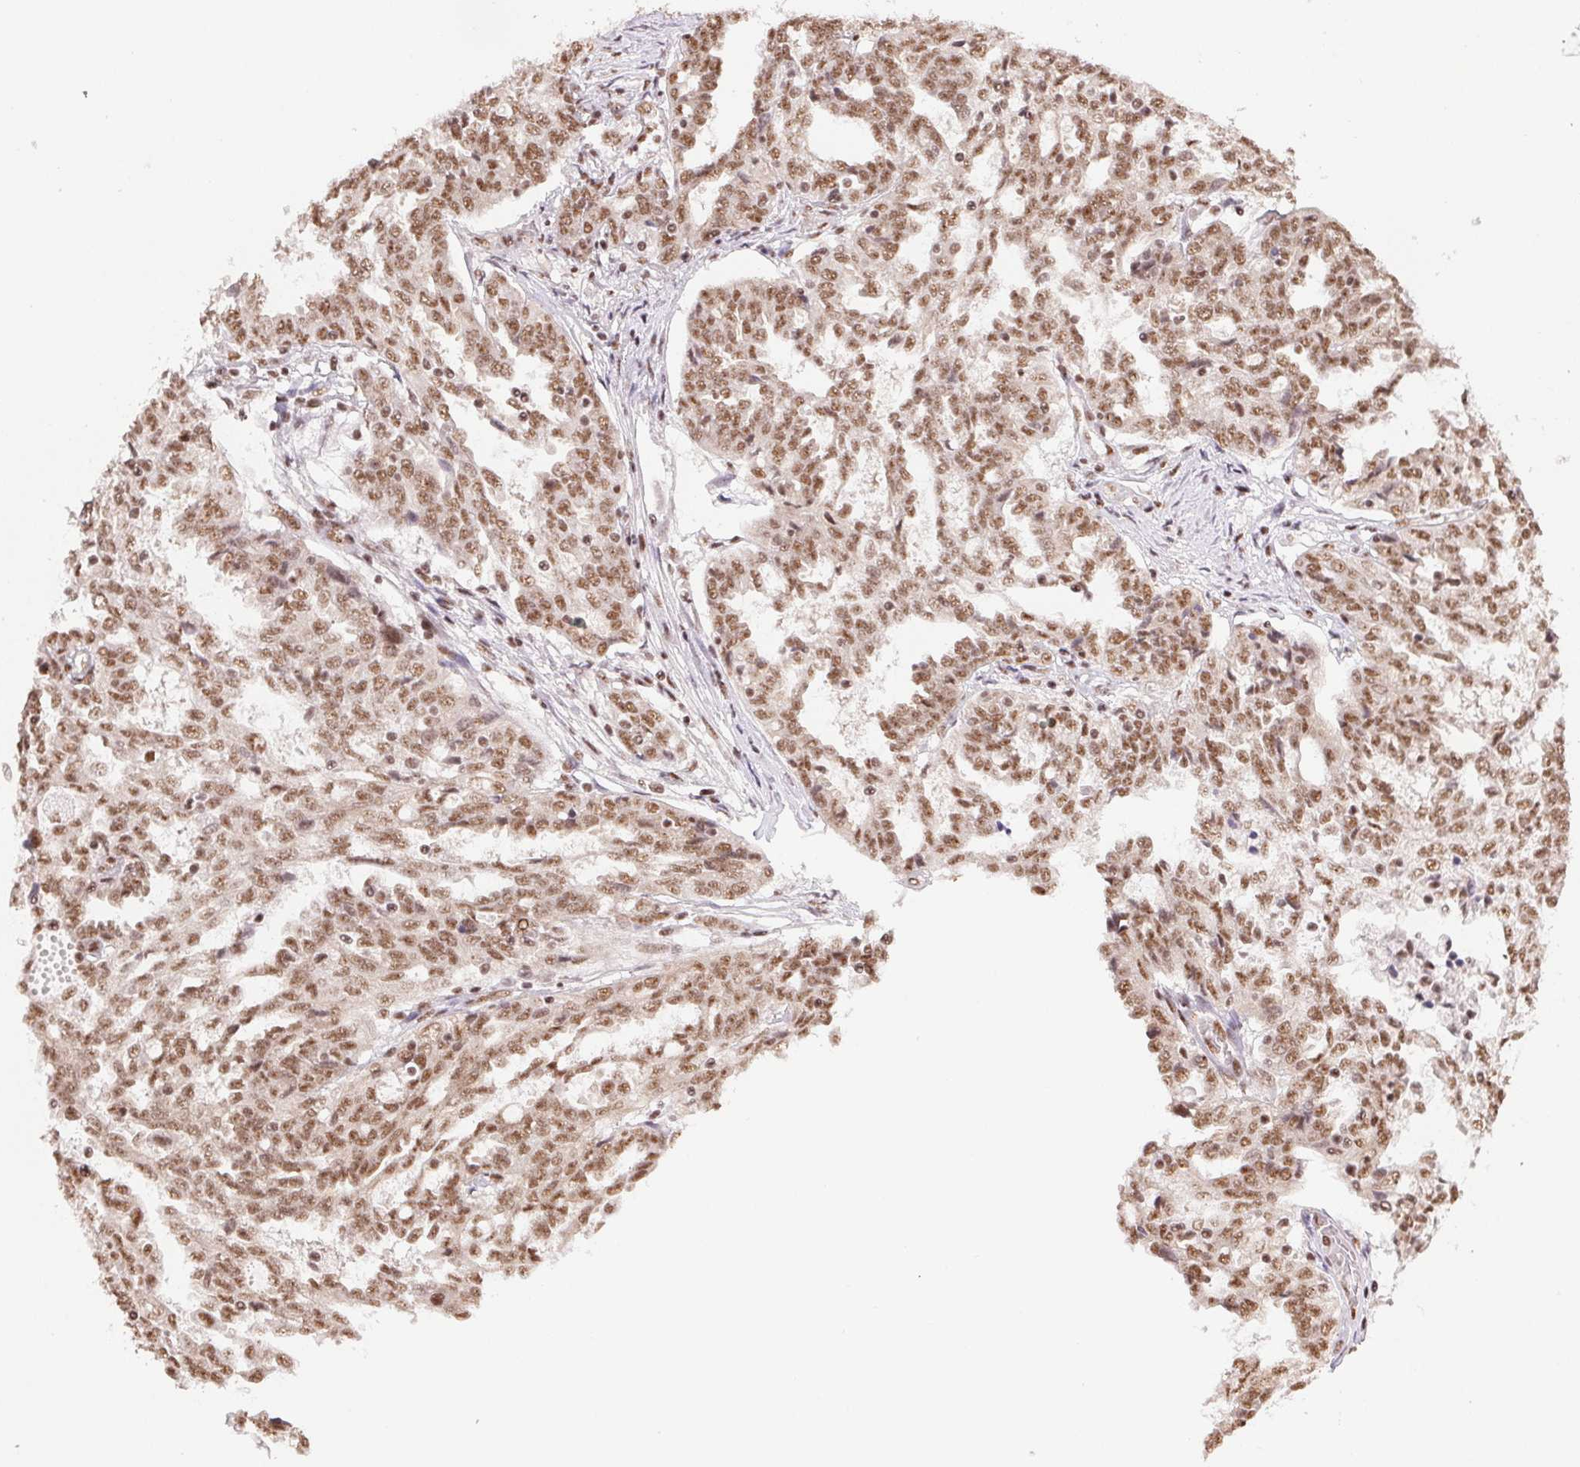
{"staining": {"intensity": "moderate", "quantity": ">75%", "location": "nuclear"}, "tissue": "ovarian cancer", "cell_type": "Tumor cells", "image_type": "cancer", "snomed": [{"axis": "morphology", "description": "Cystadenocarcinoma, serous, NOS"}, {"axis": "topography", "description": "Ovary"}], "caption": "Protein expression analysis of ovarian serous cystadenocarcinoma exhibits moderate nuclear positivity in approximately >75% of tumor cells. (DAB = brown stain, brightfield microscopy at high magnification).", "gene": "IK", "patient": {"sex": "female", "age": 67}}